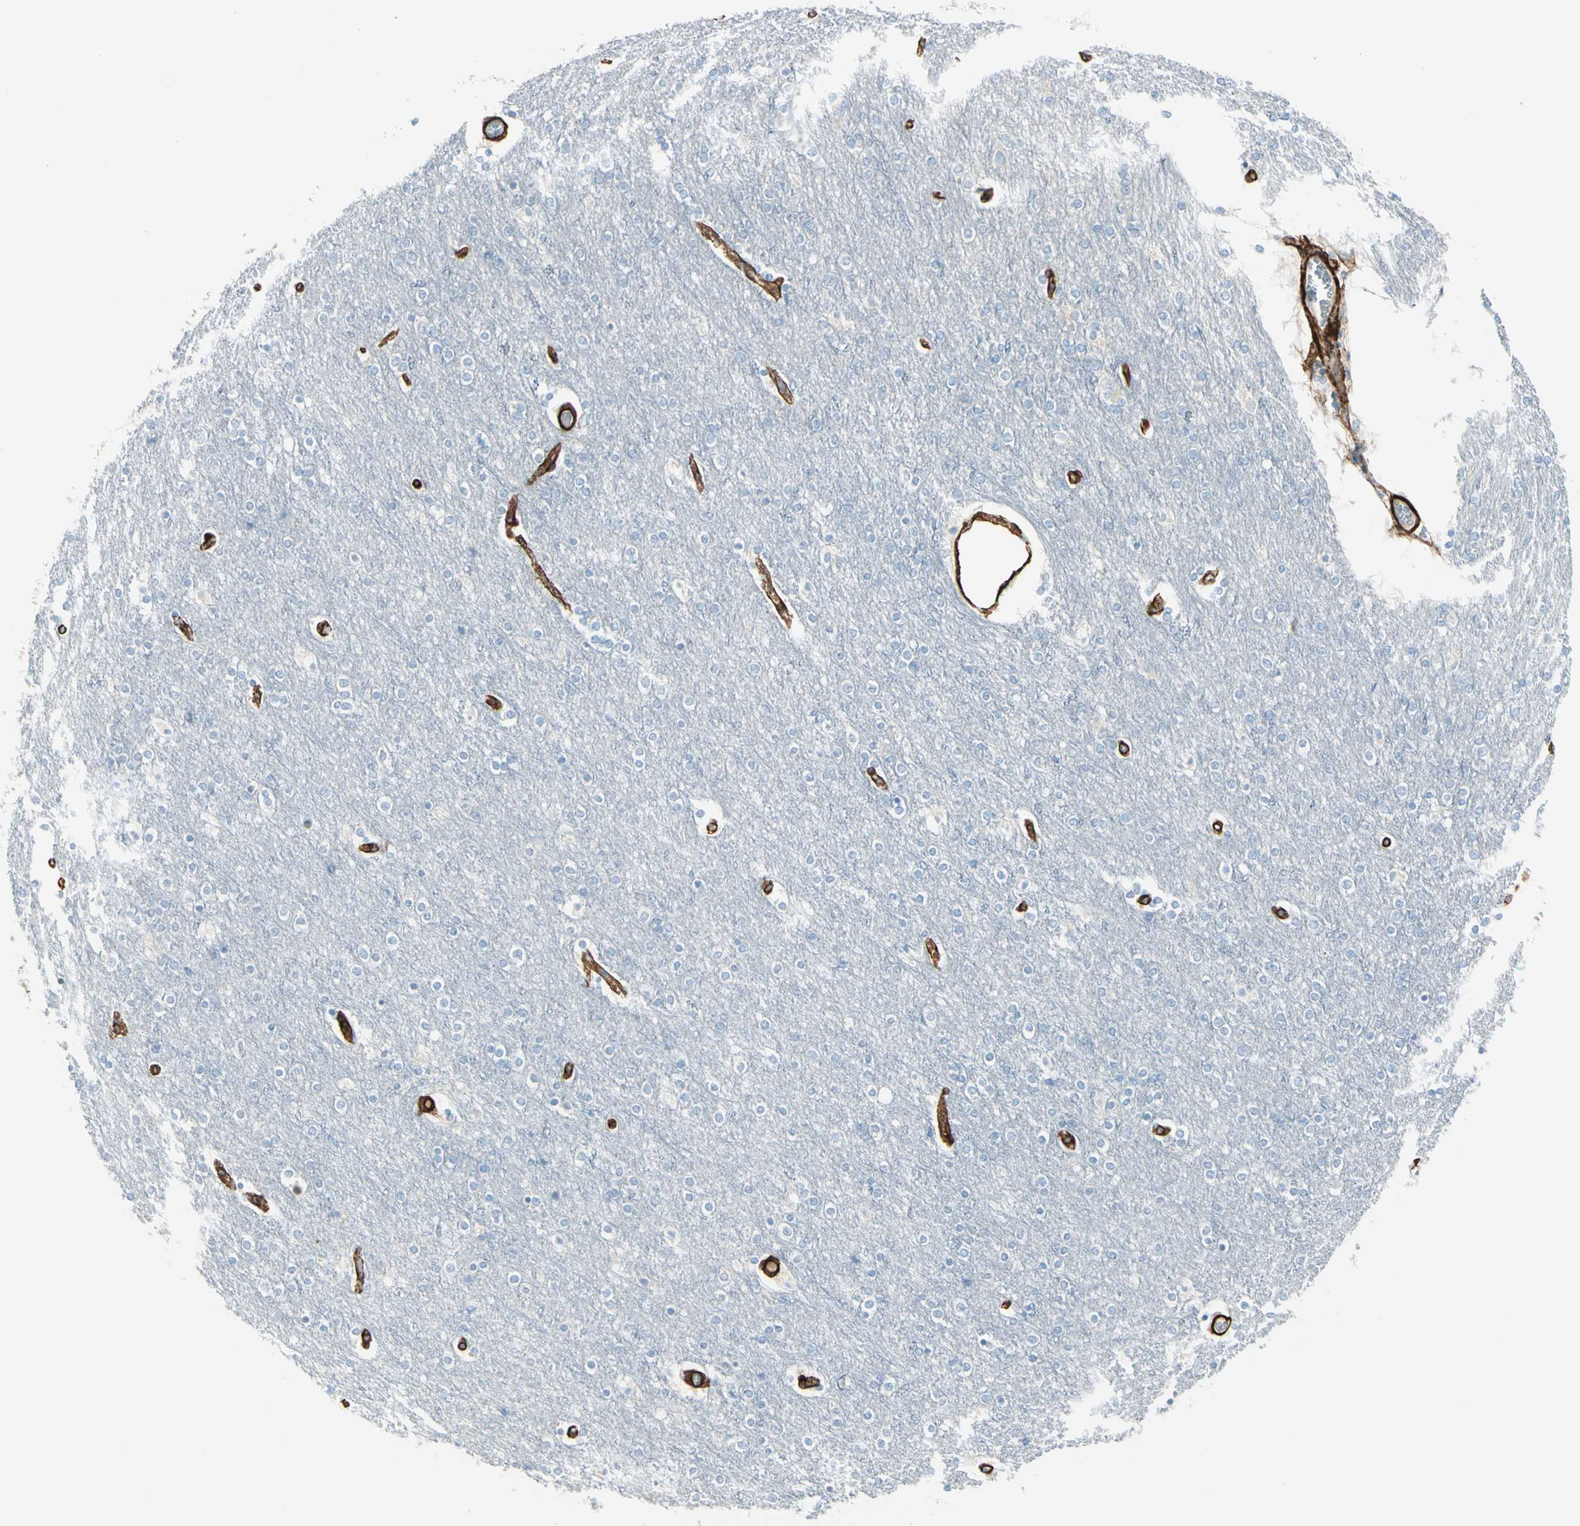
{"staining": {"intensity": "moderate", "quantity": ">75%", "location": "cytoplasmic/membranous"}, "tissue": "cerebral cortex", "cell_type": "Endothelial cells", "image_type": "normal", "snomed": [{"axis": "morphology", "description": "Normal tissue, NOS"}, {"axis": "topography", "description": "Cerebral cortex"}], "caption": "A high-resolution micrograph shows immunohistochemistry staining of unremarkable cerebral cortex, which reveals moderate cytoplasmic/membranous positivity in about >75% of endothelial cells. (IHC, brightfield microscopy, high magnification).", "gene": "CALD1", "patient": {"sex": "female", "age": 54}}